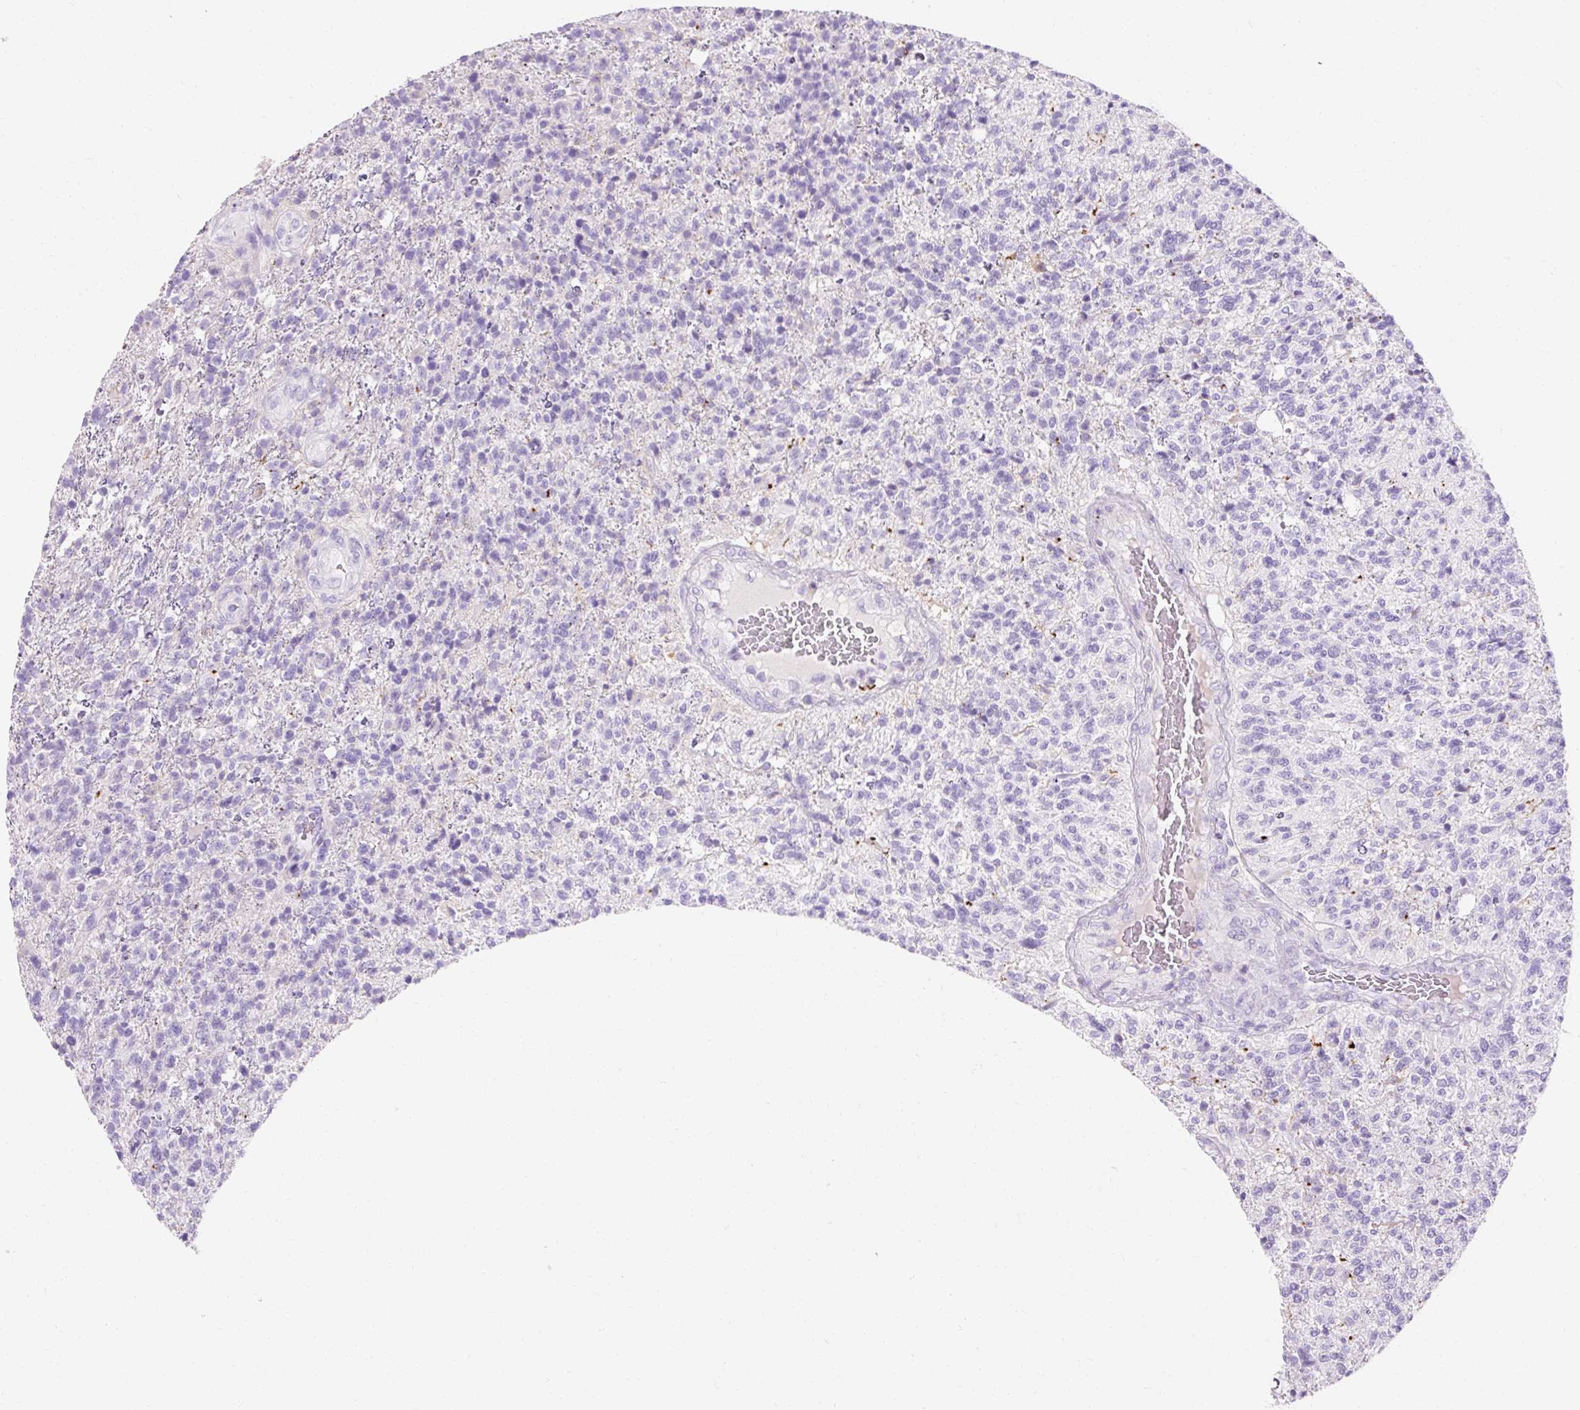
{"staining": {"intensity": "negative", "quantity": "none", "location": "none"}, "tissue": "glioma", "cell_type": "Tumor cells", "image_type": "cancer", "snomed": [{"axis": "morphology", "description": "Glioma, malignant, High grade"}, {"axis": "topography", "description": "Brain"}], "caption": "The immunohistochemistry (IHC) histopathology image has no significant positivity in tumor cells of malignant glioma (high-grade) tissue.", "gene": "CLDN25", "patient": {"sex": "male", "age": 56}}